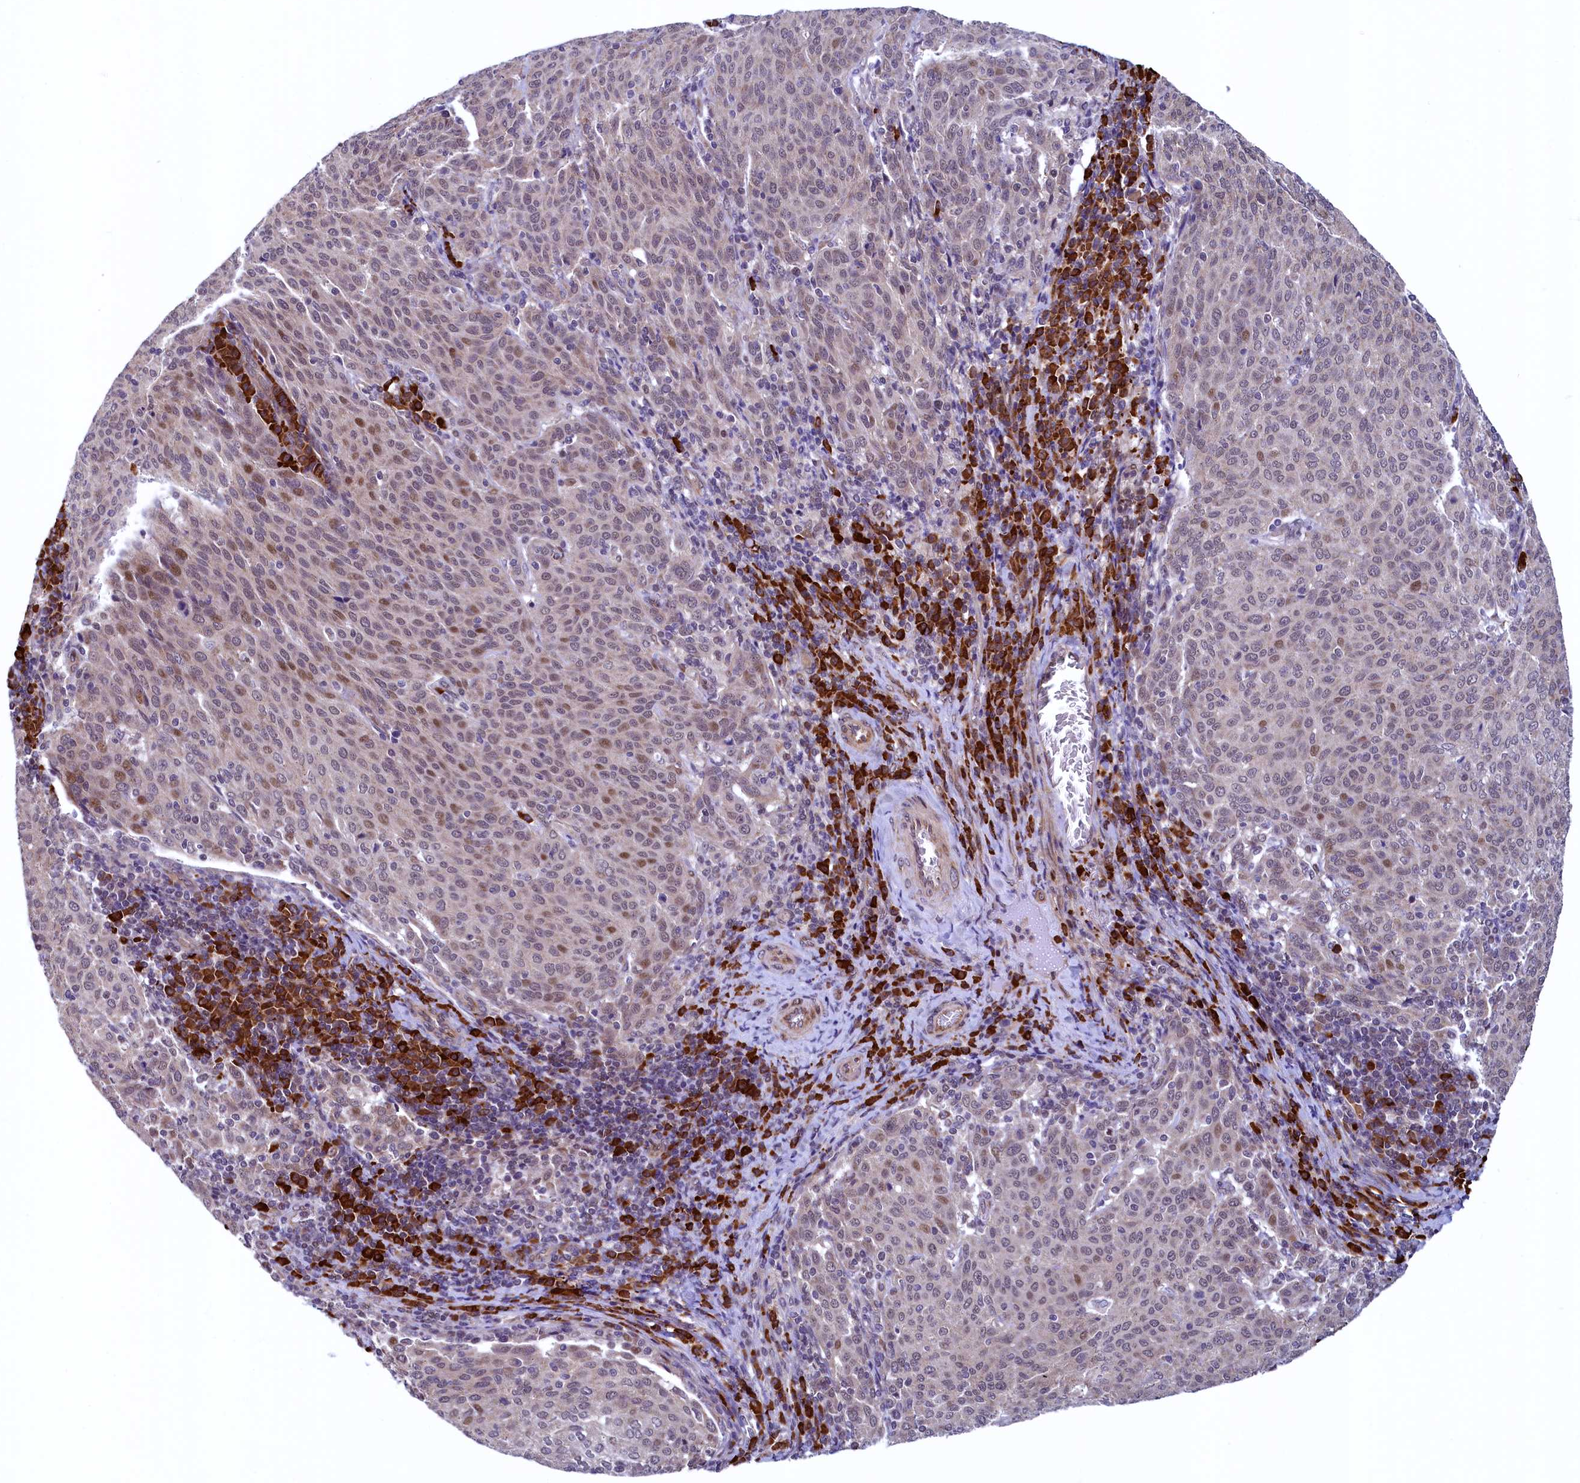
{"staining": {"intensity": "moderate", "quantity": "<25%", "location": "nuclear"}, "tissue": "cervical cancer", "cell_type": "Tumor cells", "image_type": "cancer", "snomed": [{"axis": "morphology", "description": "Squamous cell carcinoma, NOS"}, {"axis": "topography", "description": "Cervix"}], "caption": "IHC (DAB (3,3'-diaminobenzidine)) staining of cervical squamous cell carcinoma displays moderate nuclear protein positivity in approximately <25% of tumor cells.", "gene": "RBFA", "patient": {"sex": "female", "age": 46}}